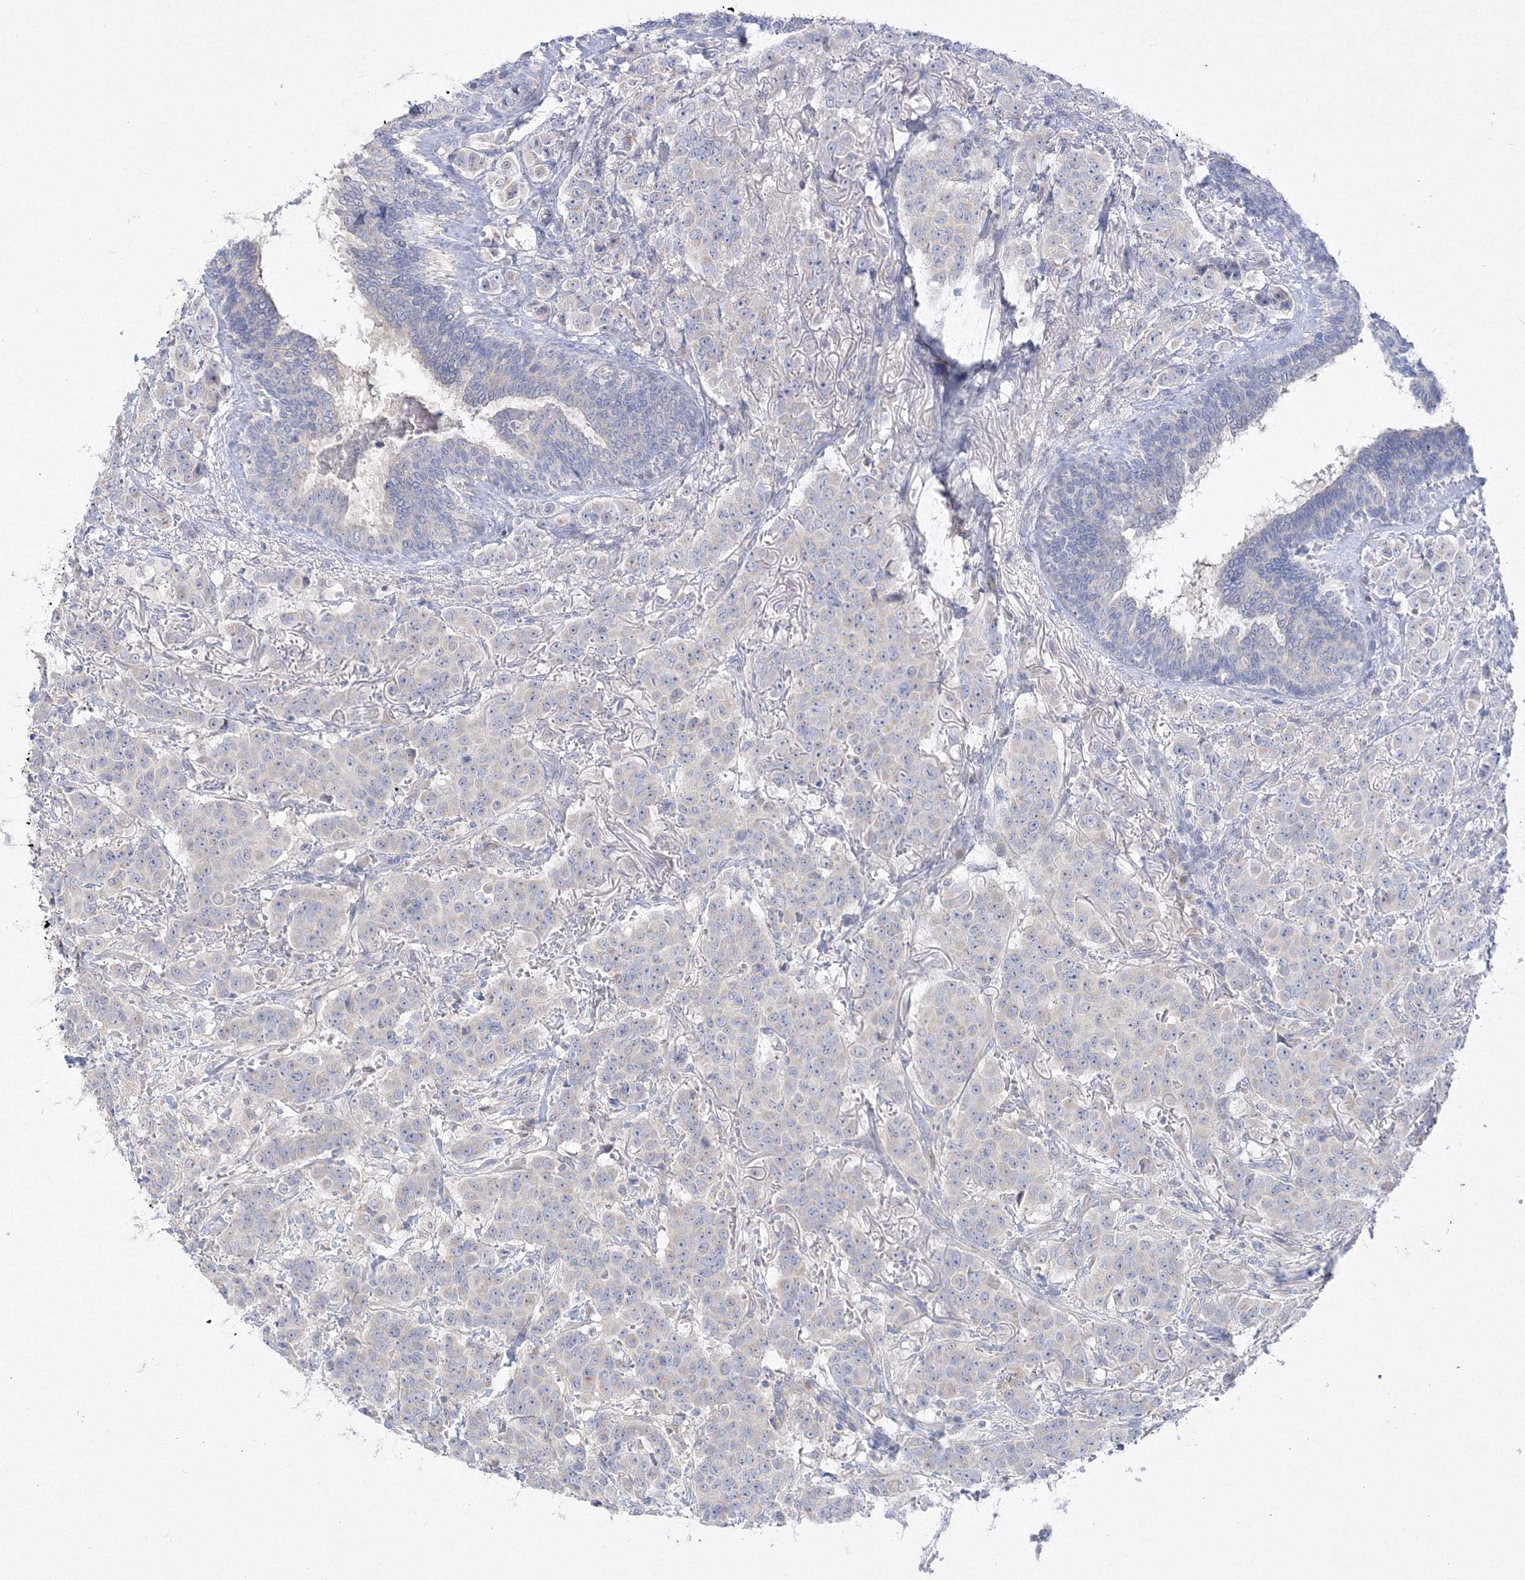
{"staining": {"intensity": "weak", "quantity": "<25%", "location": "cytoplasmic/membranous"}, "tissue": "breast cancer", "cell_type": "Tumor cells", "image_type": "cancer", "snomed": [{"axis": "morphology", "description": "Duct carcinoma"}, {"axis": "topography", "description": "Breast"}], "caption": "Immunohistochemical staining of breast cancer (infiltrating ductal carcinoma) demonstrates no significant staining in tumor cells.", "gene": "FBXL8", "patient": {"sex": "female", "age": 40}}